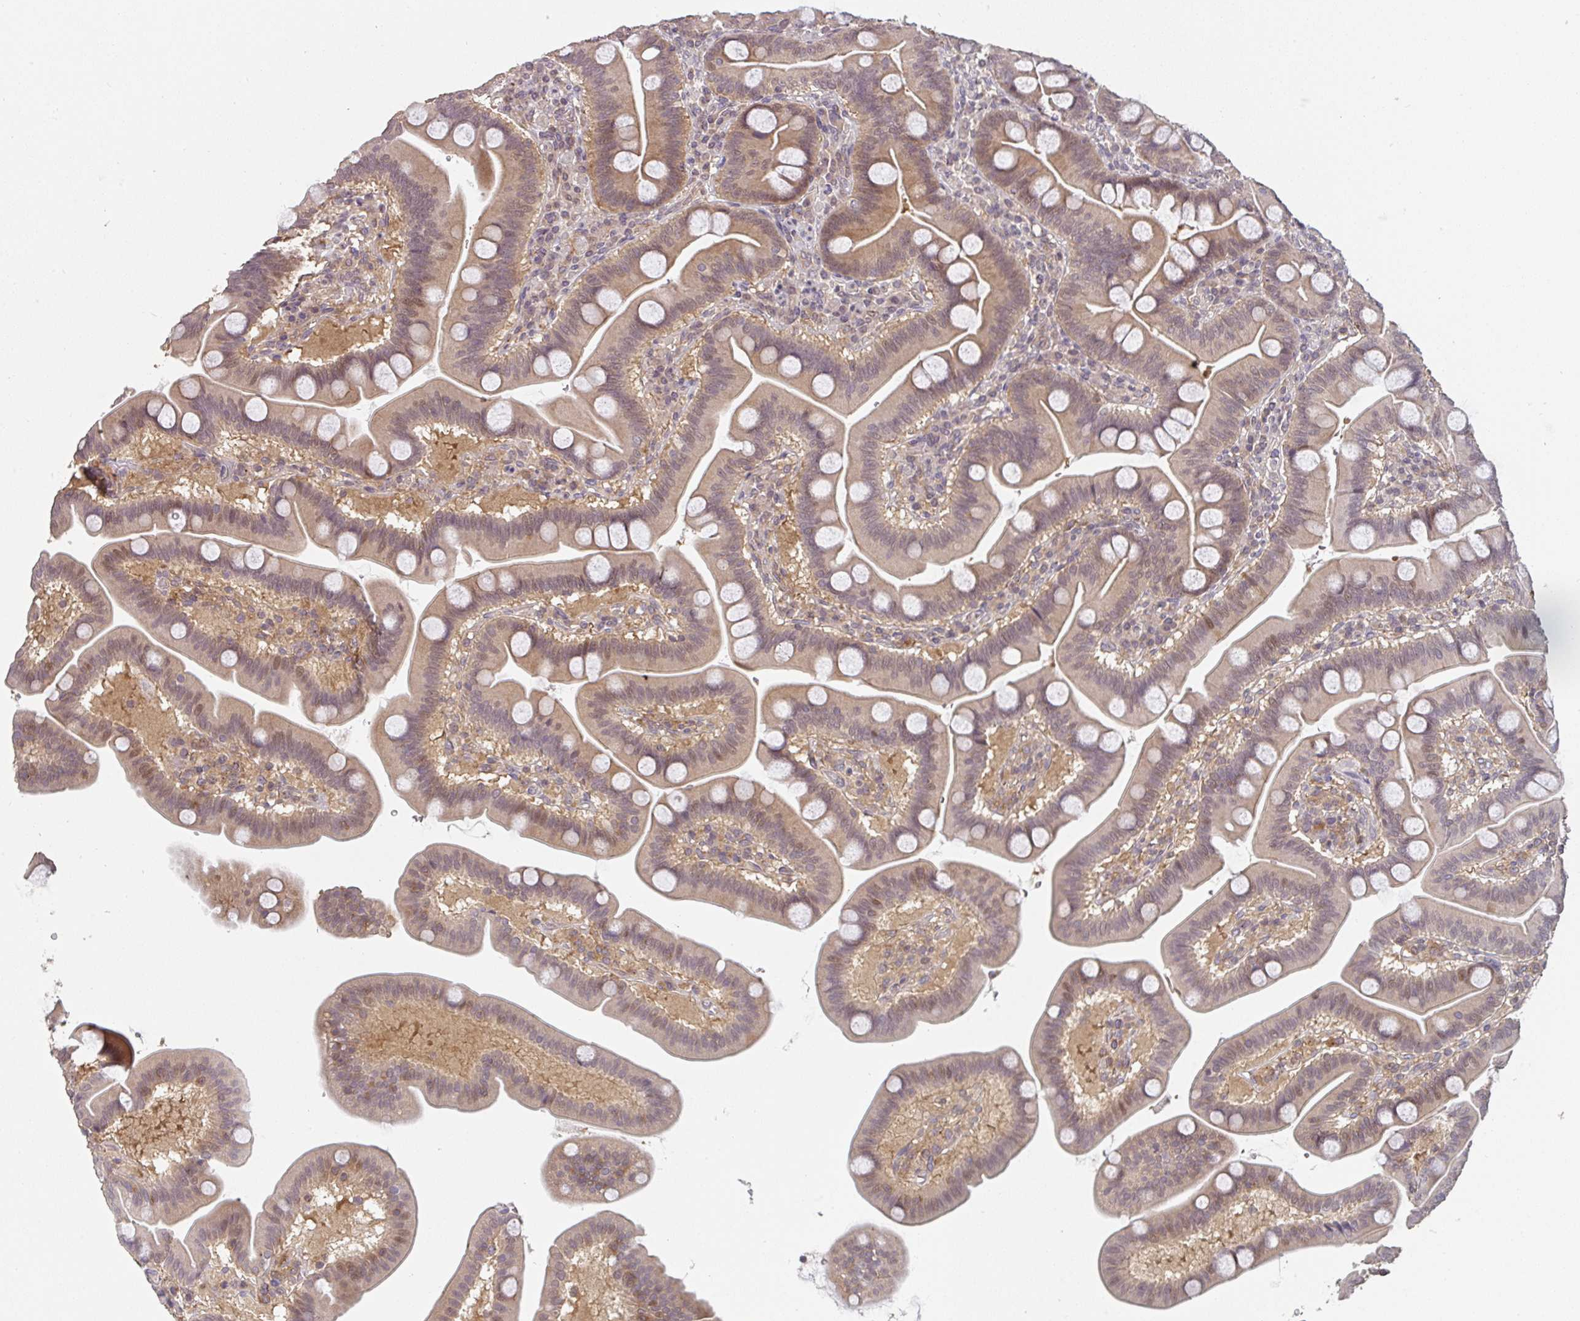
{"staining": {"intensity": "moderate", "quantity": ">75%", "location": "cytoplasmic/membranous,nuclear"}, "tissue": "duodenum", "cell_type": "Glandular cells", "image_type": "normal", "snomed": [{"axis": "morphology", "description": "Normal tissue, NOS"}, {"axis": "topography", "description": "Duodenum"}], "caption": "Protein expression analysis of unremarkable human duodenum reveals moderate cytoplasmic/membranous,nuclear staining in about >75% of glandular cells. Using DAB (3,3'-diaminobenzidine) (brown) and hematoxylin (blue) stains, captured at high magnification using brightfield microscopy.", "gene": "RANGRF", "patient": {"sex": "male", "age": 59}}